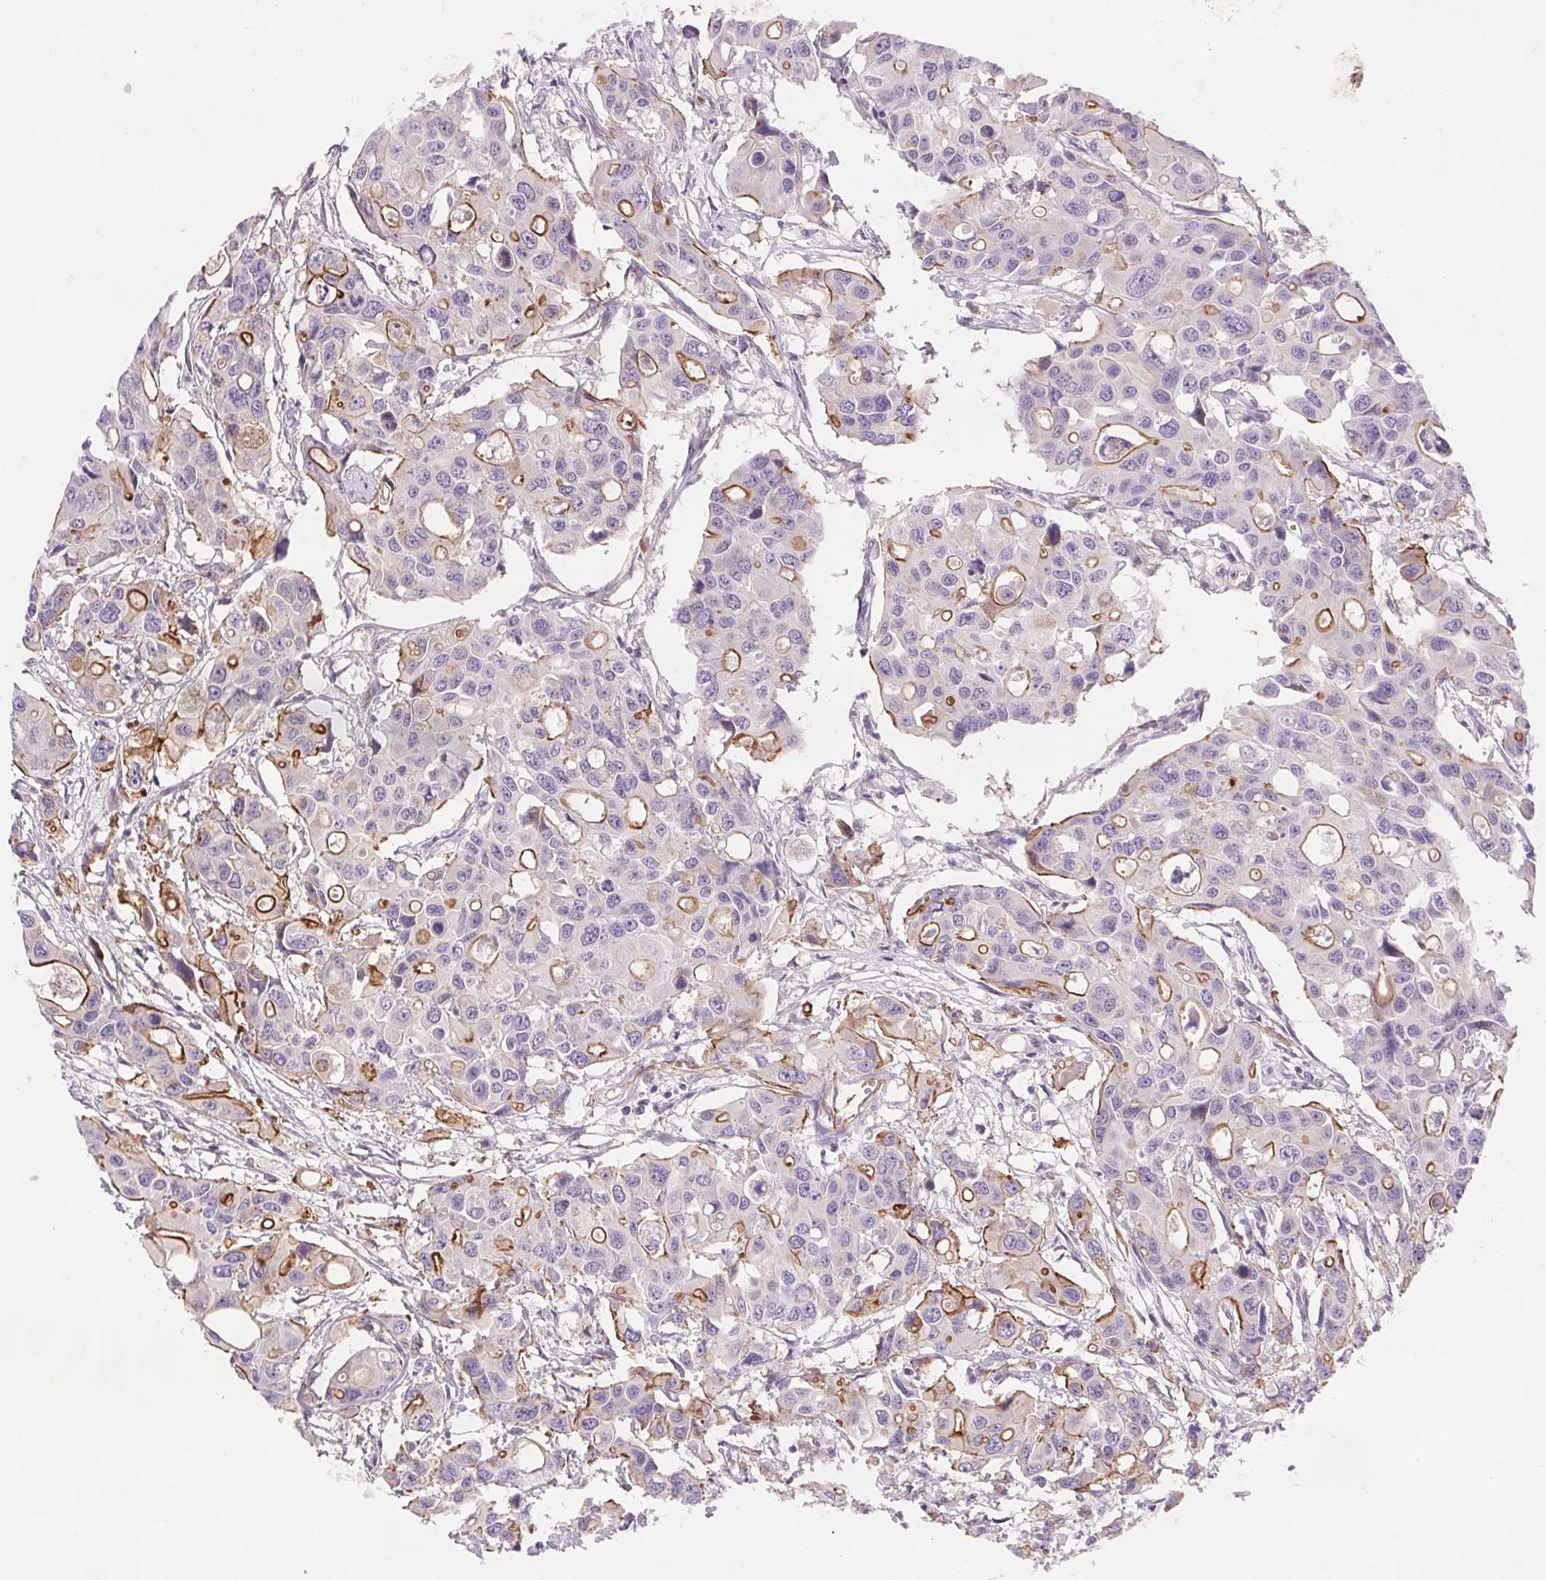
{"staining": {"intensity": "moderate", "quantity": "<25%", "location": "cytoplasmic/membranous"}, "tissue": "colorectal cancer", "cell_type": "Tumor cells", "image_type": "cancer", "snomed": [{"axis": "morphology", "description": "Adenocarcinoma, NOS"}, {"axis": "topography", "description": "Colon"}], "caption": "This photomicrograph shows colorectal cancer stained with immunohistochemistry (IHC) to label a protein in brown. The cytoplasmic/membranous of tumor cells show moderate positivity for the protein. Nuclei are counter-stained blue.", "gene": "DIXDC1", "patient": {"sex": "male", "age": 77}}